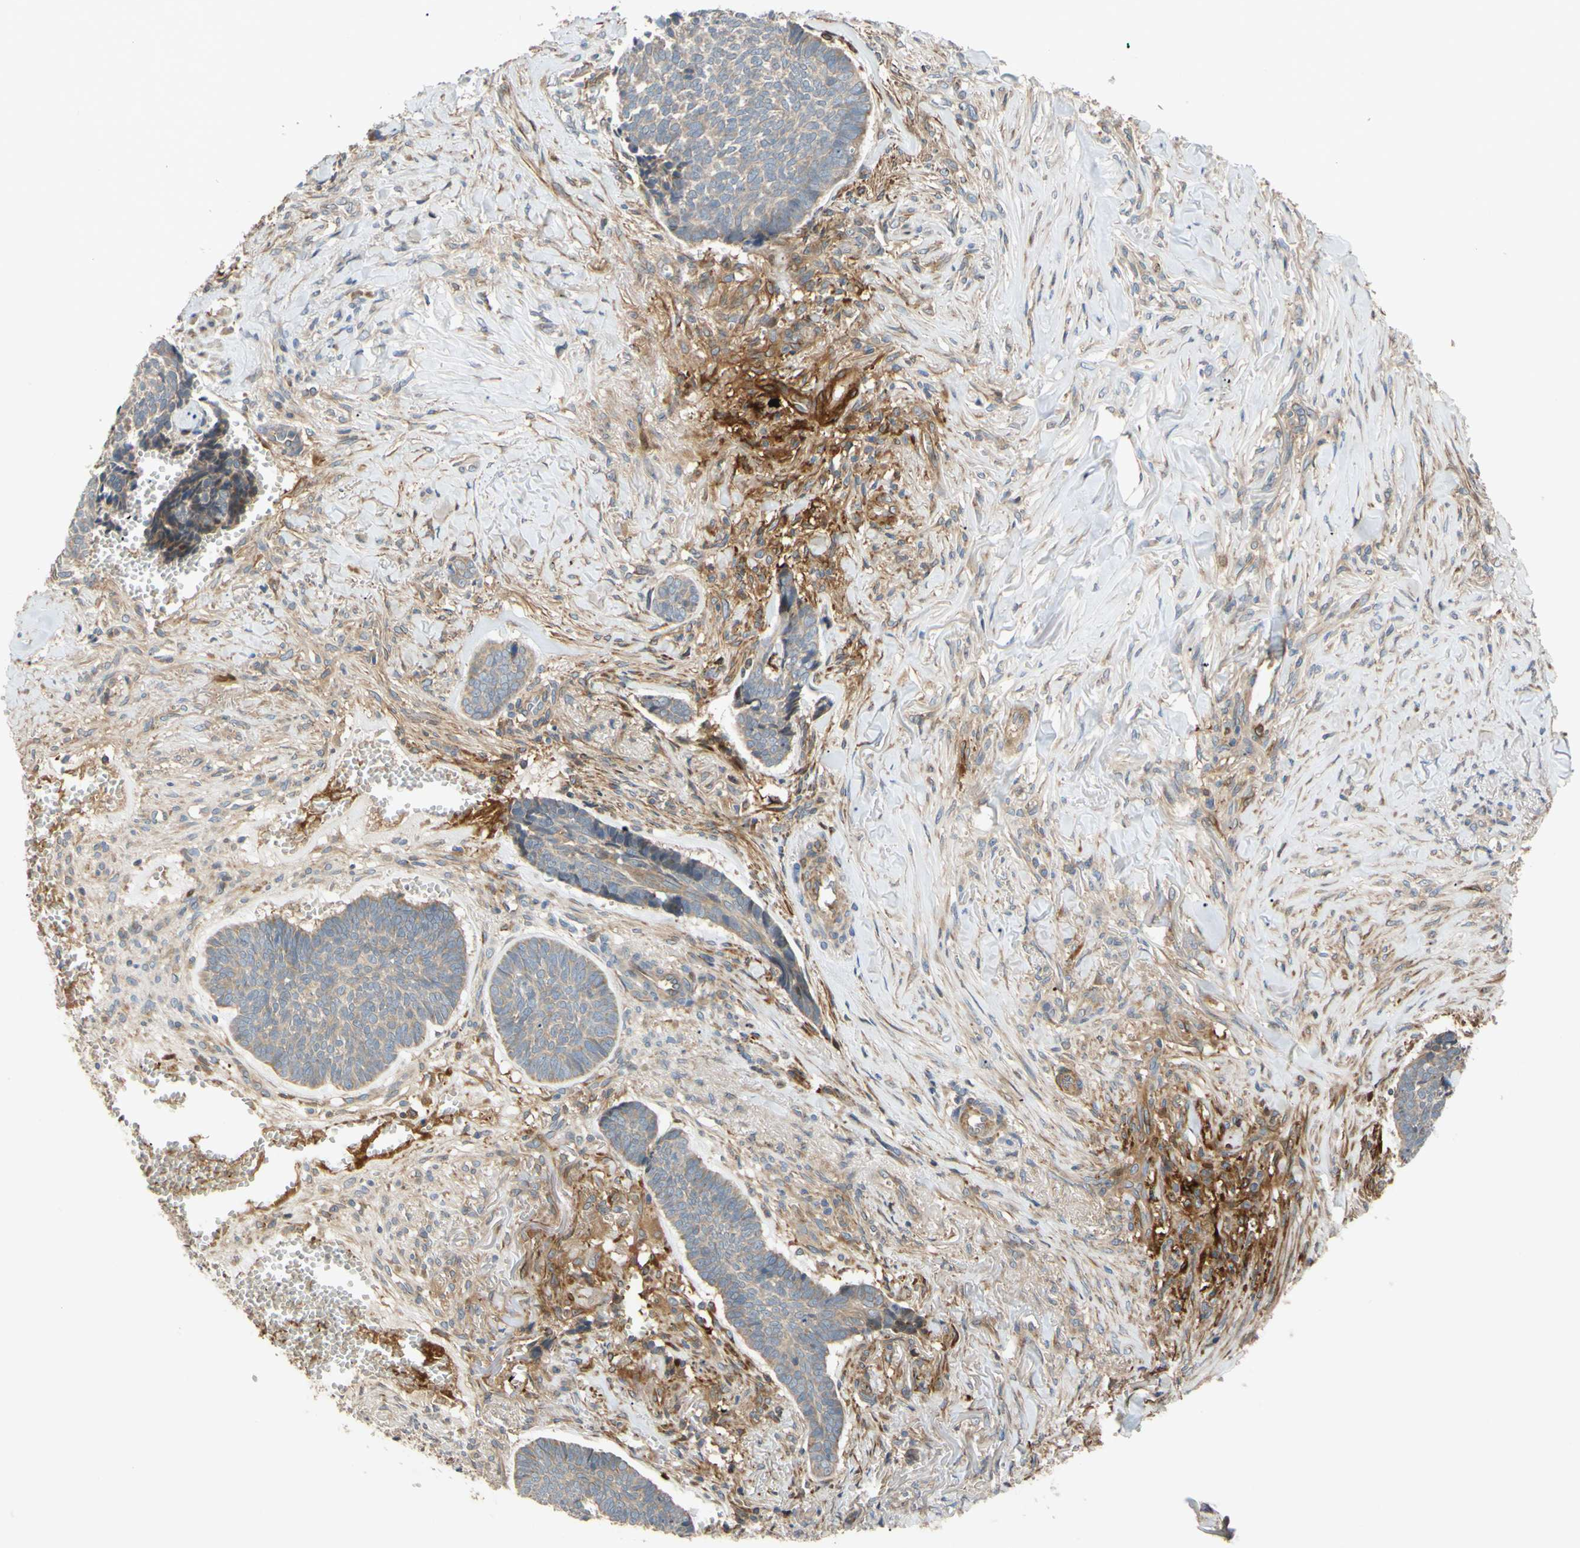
{"staining": {"intensity": "weak", "quantity": ">75%", "location": "cytoplasmic/membranous"}, "tissue": "skin cancer", "cell_type": "Tumor cells", "image_type": "cancer", "snomed": [{"axis": "morphology", "description": "Basal cell carcinoma"}, {"axis": "topography", "description": "Skin"}], "caption": "Immunohistochemical staining of skin cancer exhibits low levels of weak cytoplasmic/membranous protein staining in approximately >75% of tumor cells.", "gene": "SPTLC1", "patient": {"sex": "male", "age": 84}}